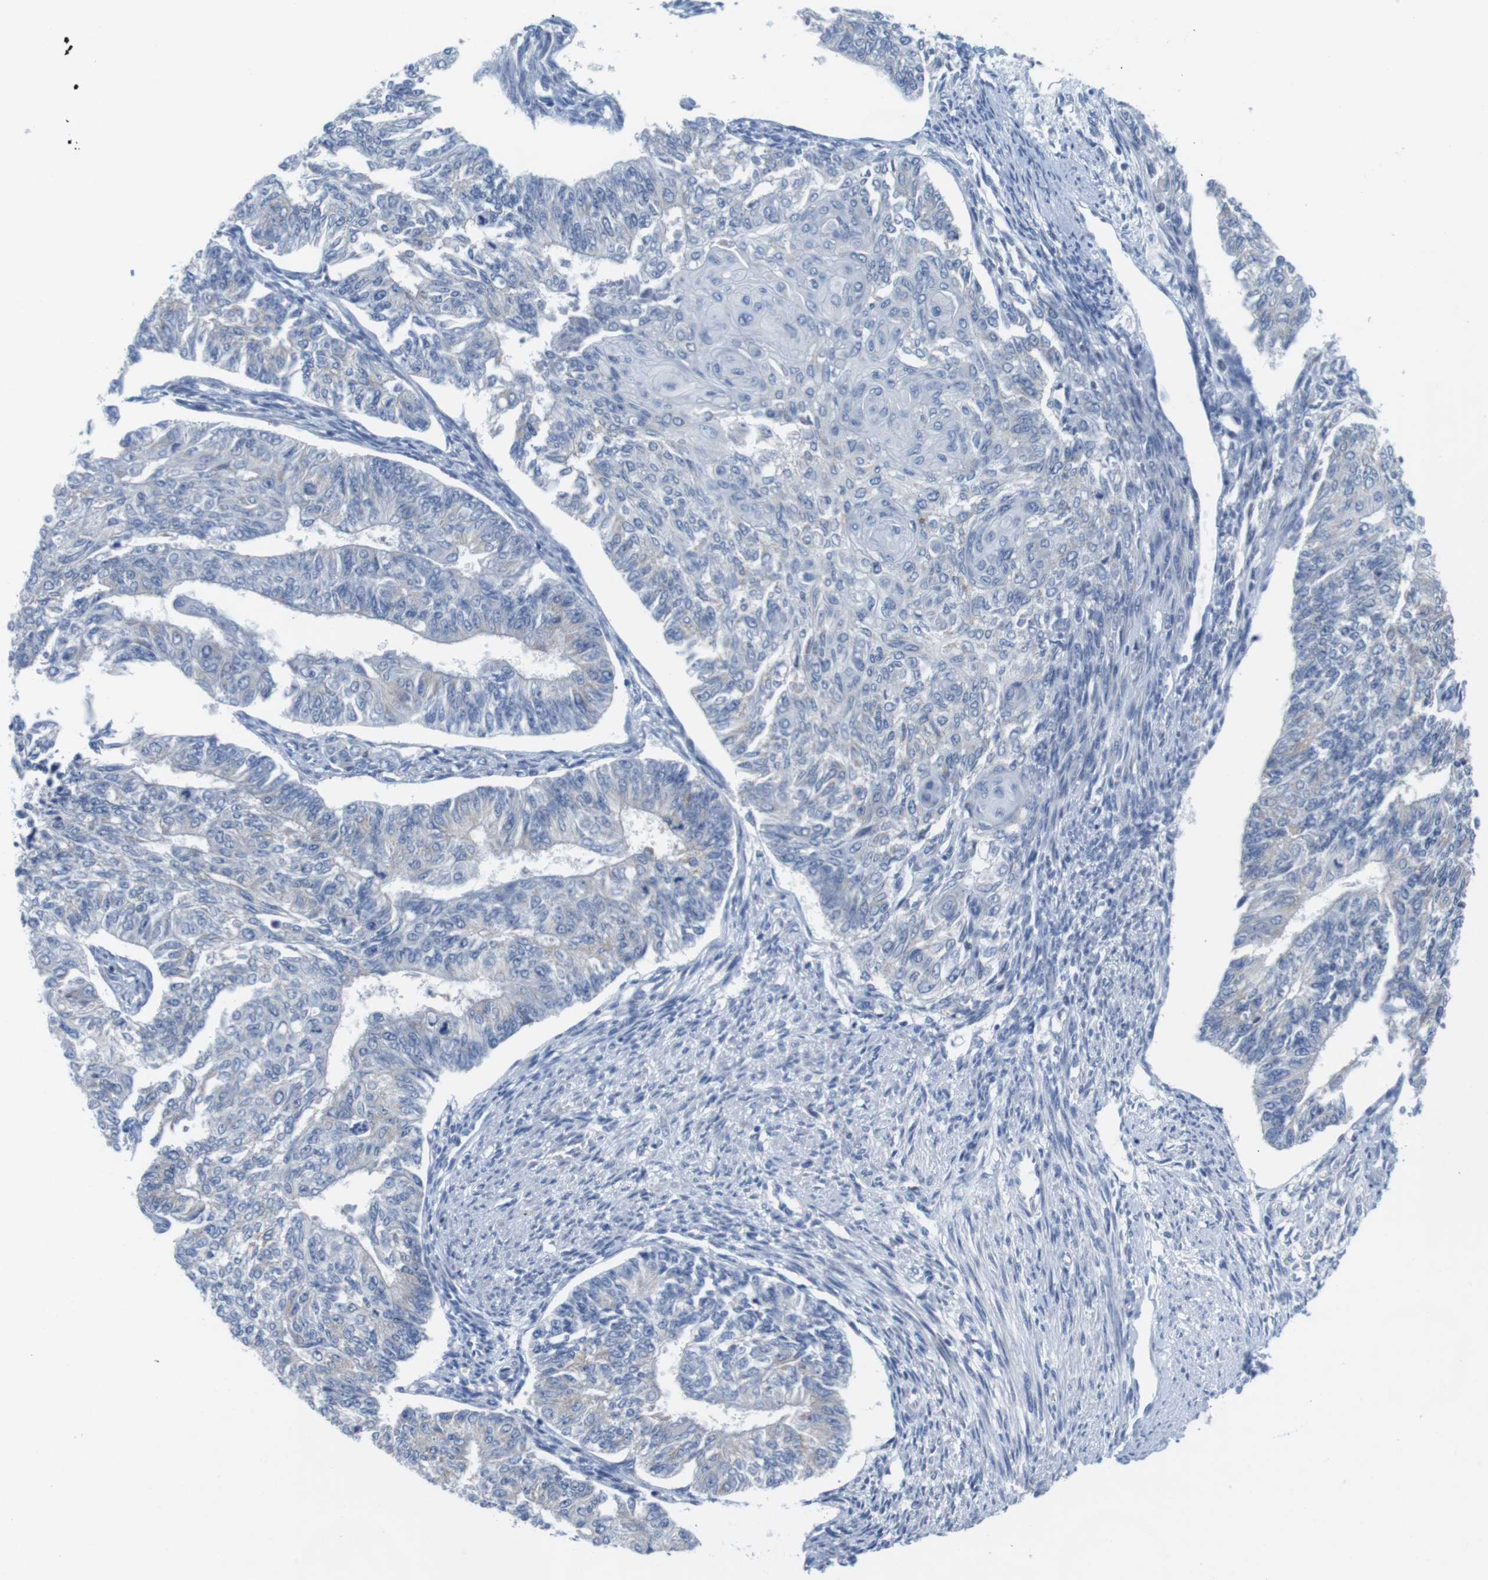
{"staining": {"intensity": "negative", "quantity": "none", "location": "none"}, "tissue": "endometrial cancer", "cell_type": "Tumor cells", "image_type": "cancer", "snomed": [{"axis": "morphology", "description": "Adenocarcinoma, NOS"}, {"axis": "topography", "description": "Endometrium"}], "caption": "Endometrial cancer (adenocarcinoma) was stained to show a protein in brown. There is no significant expression in tumor cells. (DAB (3,3'-diaminobenzidine) IHC, high magnification).", "gene": "CNGA2", "patient": {"sex": "female", "age": 32}}